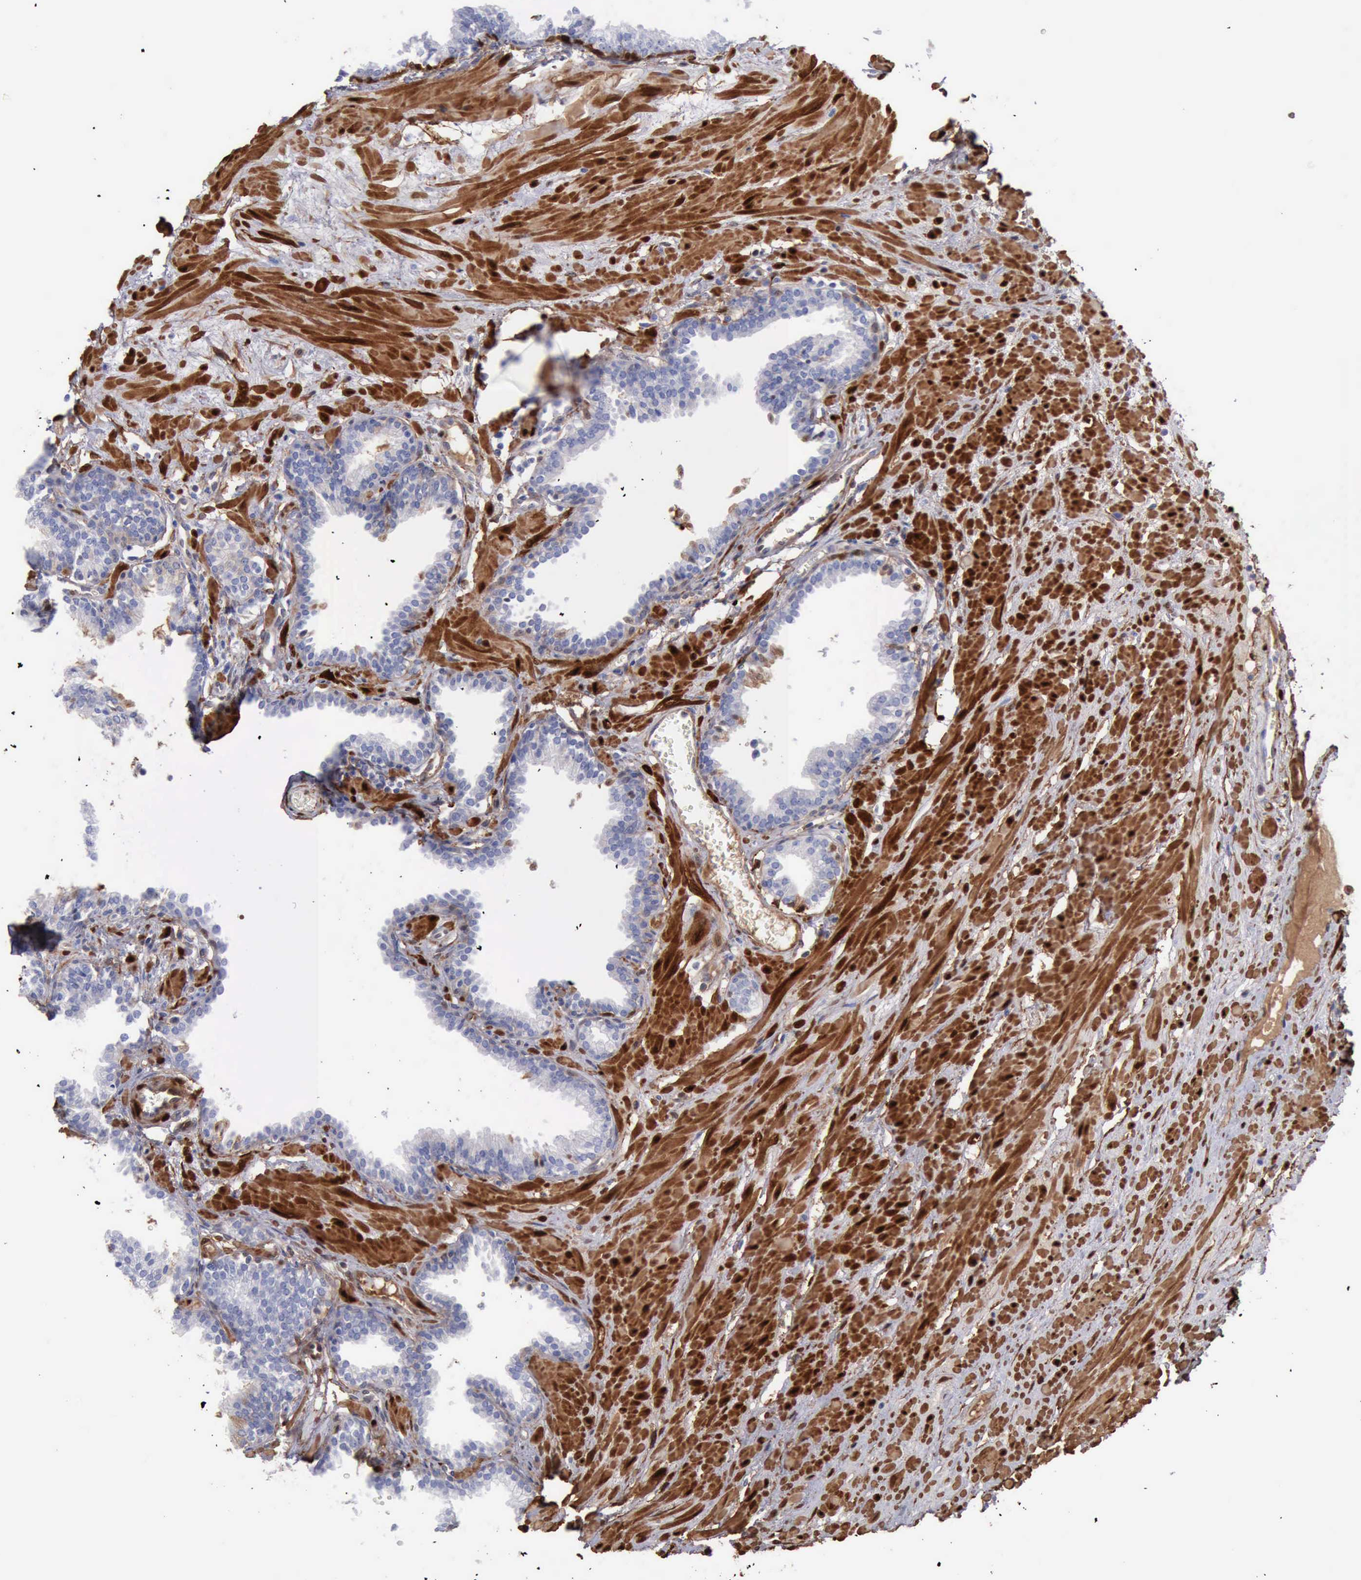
{"staining": {"intensity": "negative", "quantity": "none", "location": "none"}, "tissue": "prostate", "cell_type": "Glandular cells", "image_type": "normal", "snomed": [{"axis": "morphology", "description": "Normal tissue, NOS"}, {"axis": "topography", "description": "Prostate"}], "caption": "Protein analysis of normal prostate reveals no significant expression in glandular cells.", "gene": "FHL1", "patient": {"sex": "male", "age": 64}}